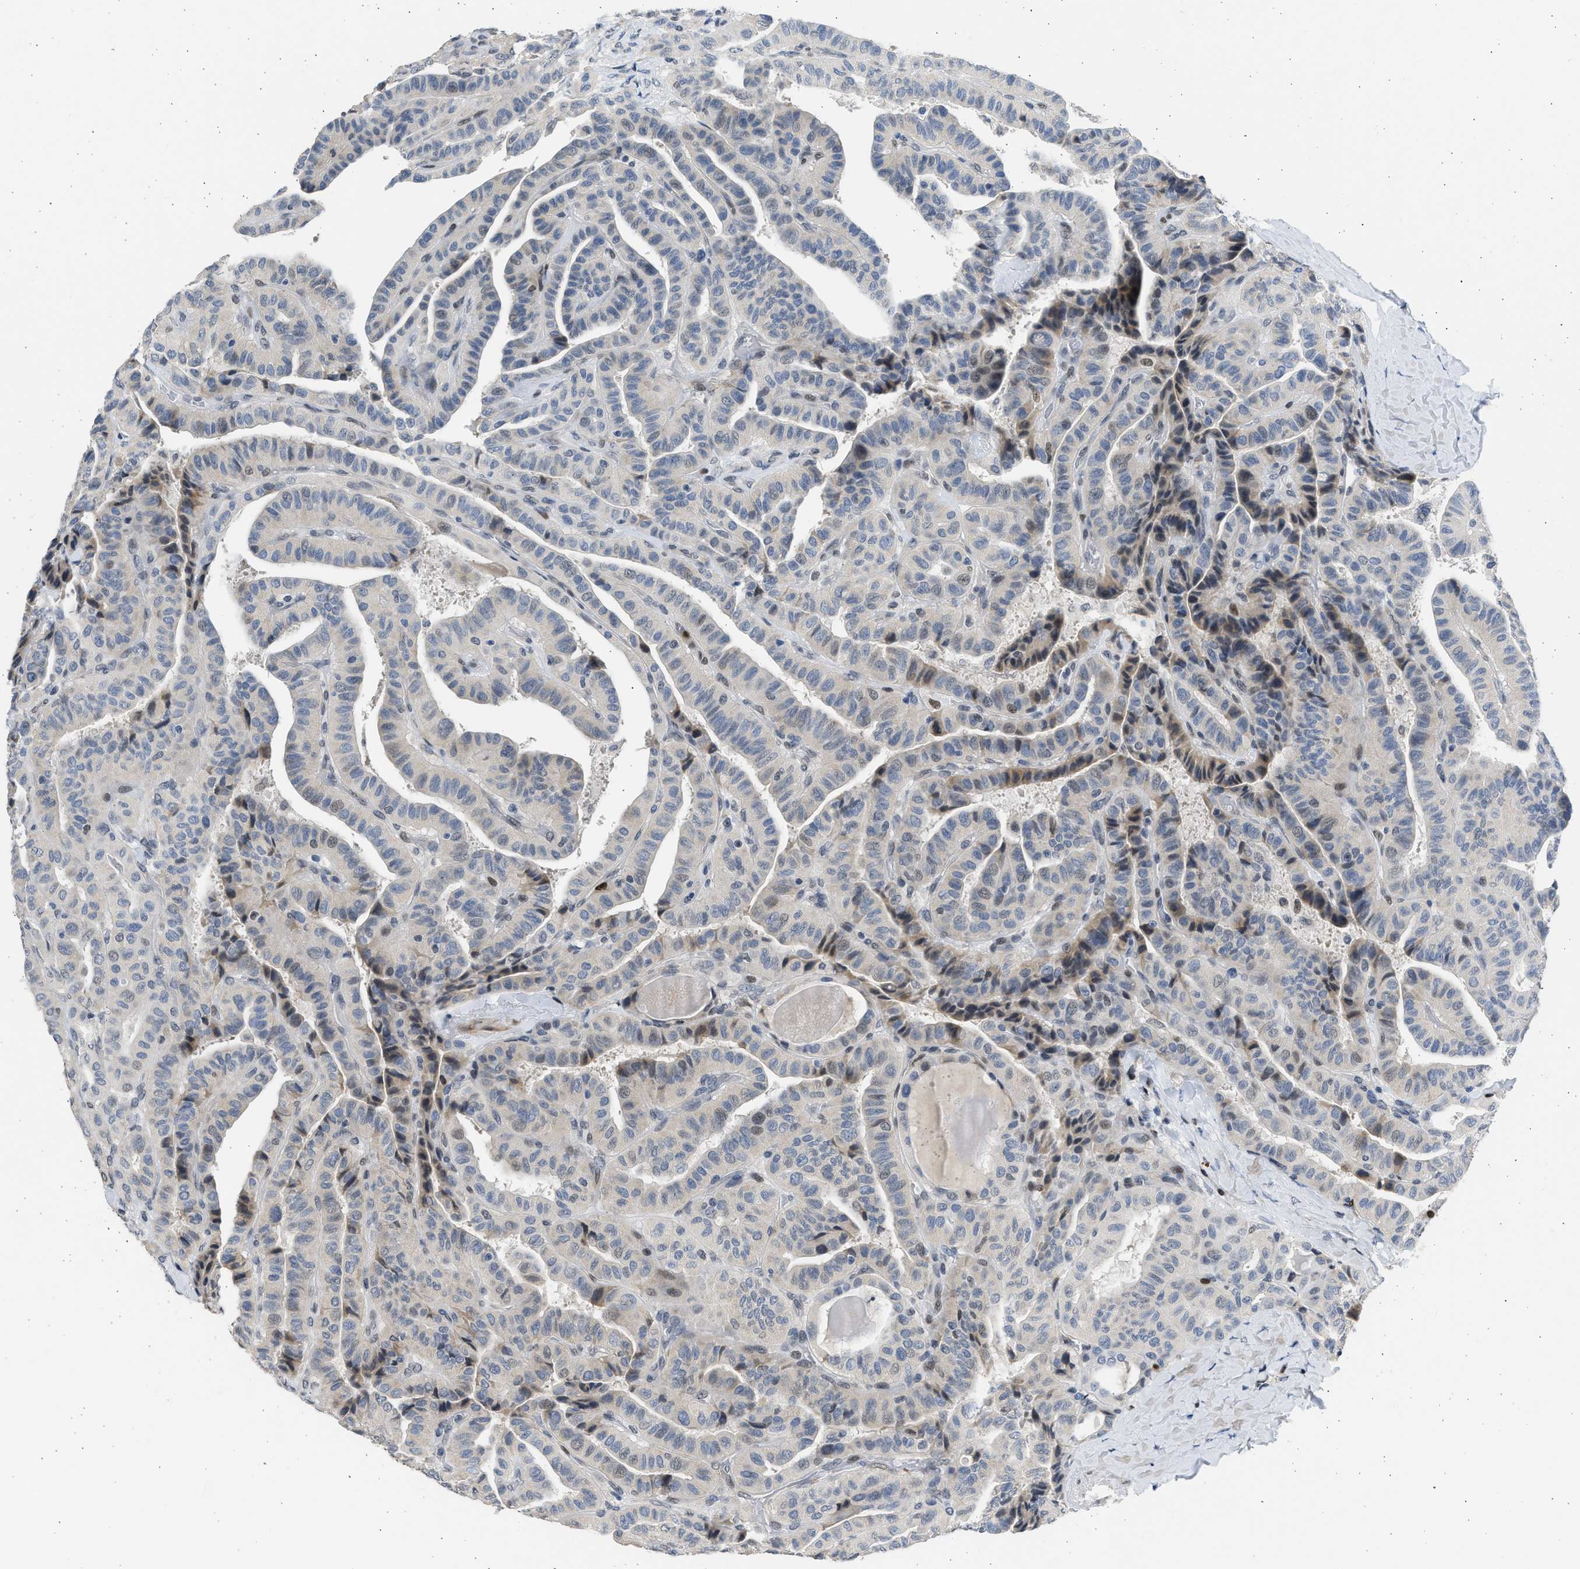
{"staining": {"intensity": "moderate", "quantity": "<25%", "location": "cytoplasmic/membranous,nuclear"}, "tissue": "thyroid cancer", "cell_type": "Tumor cells", "image_type": "cancer", "snomed": [{"axis": "morphology", "description": "Papillary adenocarcinoma, NOS"}, {"axis": "topography", "description": "Thyroid gland"}], "caption": "Protein expression analysis of human thyroid cancer (papillary adenocarcinoma) reveals moderate cytoplasmic/membranous and nuclear expression in approximately <25% of tumor cells. The protein is stained brown, and the nuclei are stained in blue (DAB IHC with brightfield microscopy, high magnification).", "gene": "HMGN3", "patient": {"sex": "male", "age": 77}}